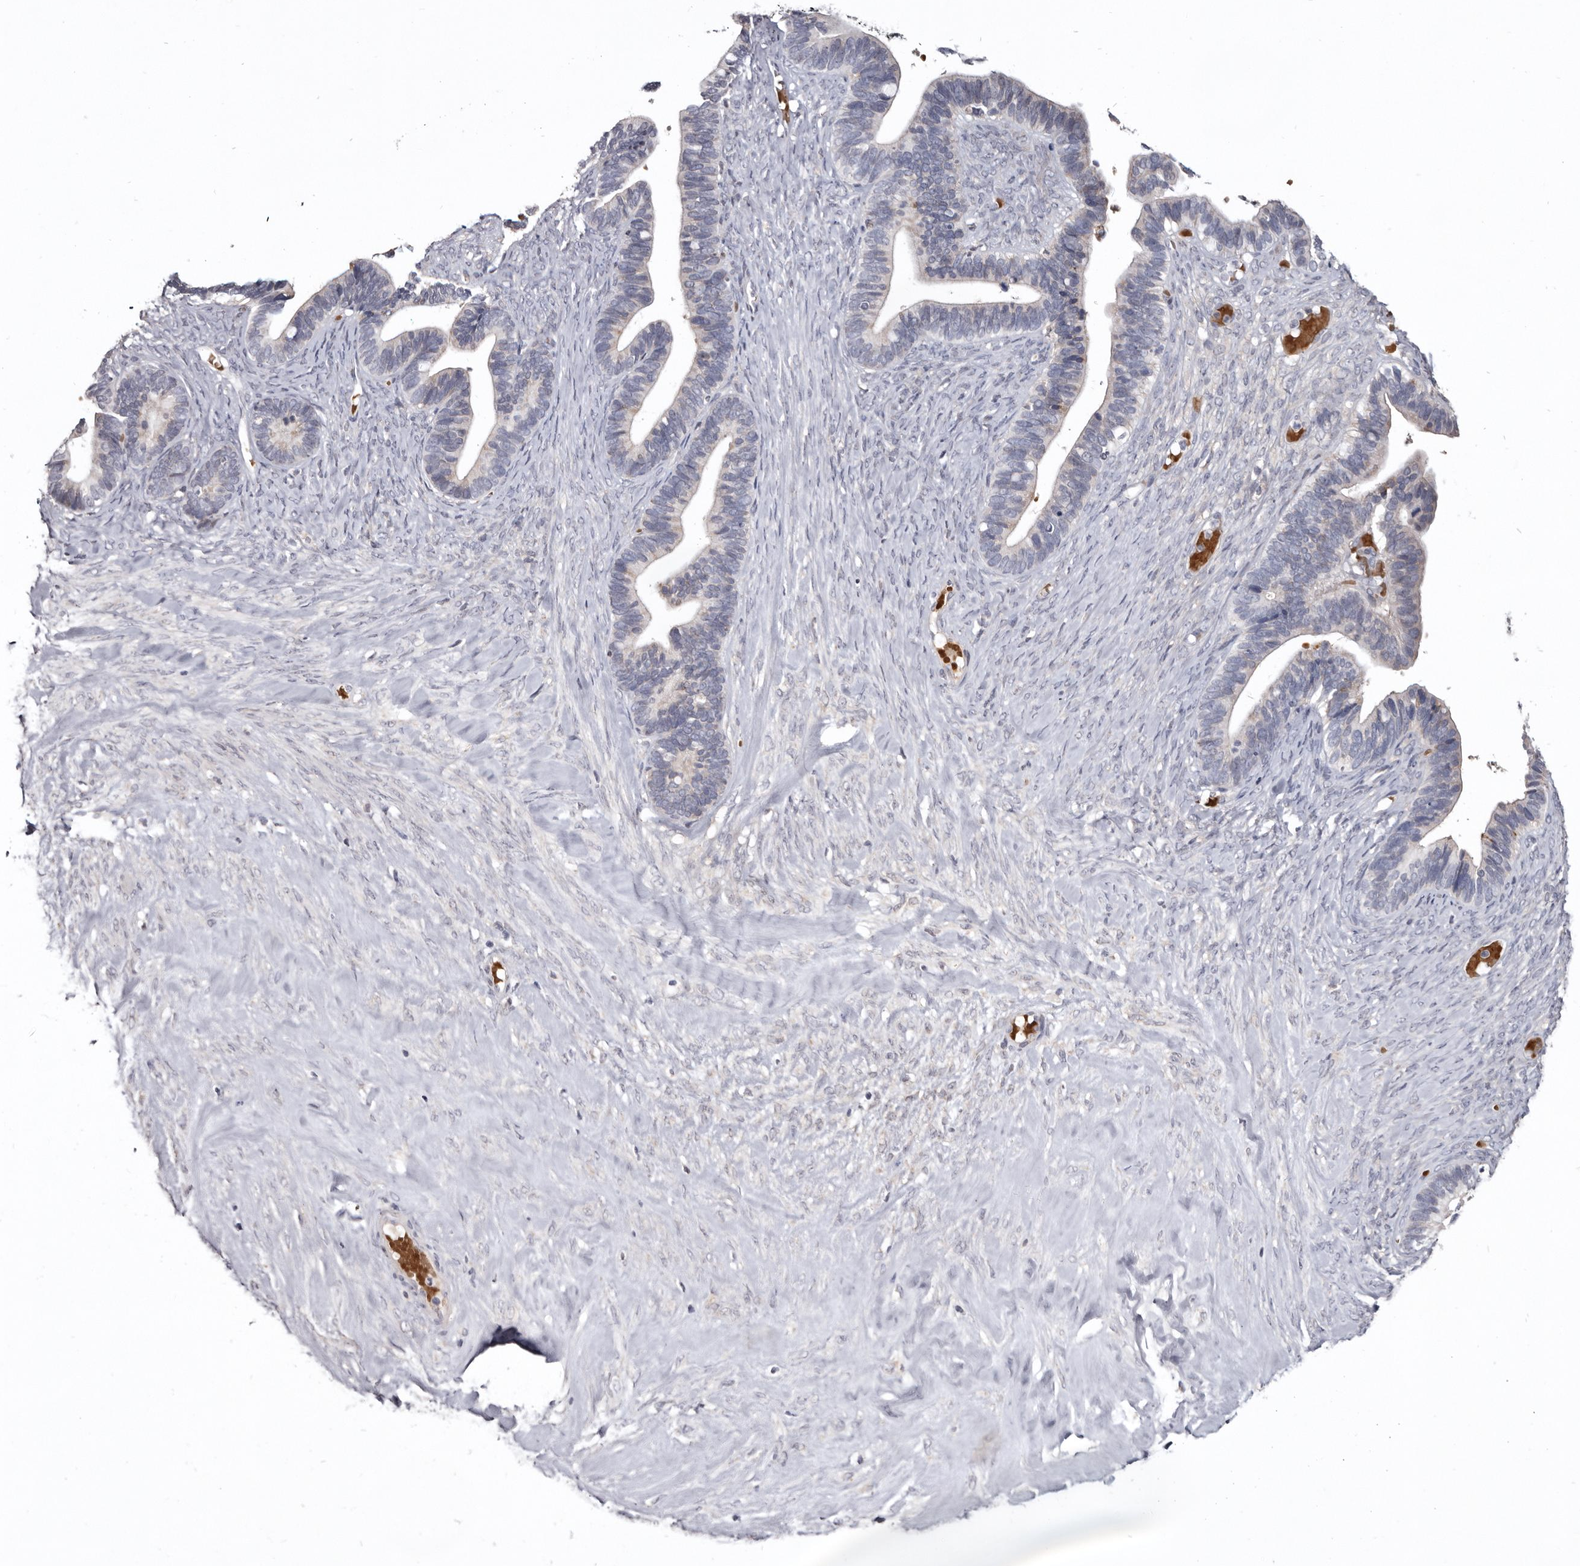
{"staining": {"intensity": "weak", "quantity": "<25%", "location": "cytoplasmic/membranous"}, "tissue": "ovarian cancer", "cell_type": "Tumor cells", "image_type": "cancer", "snomed": [{"axis": "morphology", "description": "Cystadenocarcinoma, serous, NOS"}, {"axis": "topography", "description": "Ovary"}], "caption": "A histopathology image of ovarian cancer stained for a protein demonstrates no brown staining in tumor cells.", "gene": "NENF", "patient": {"sex": "female", "age": 56}}